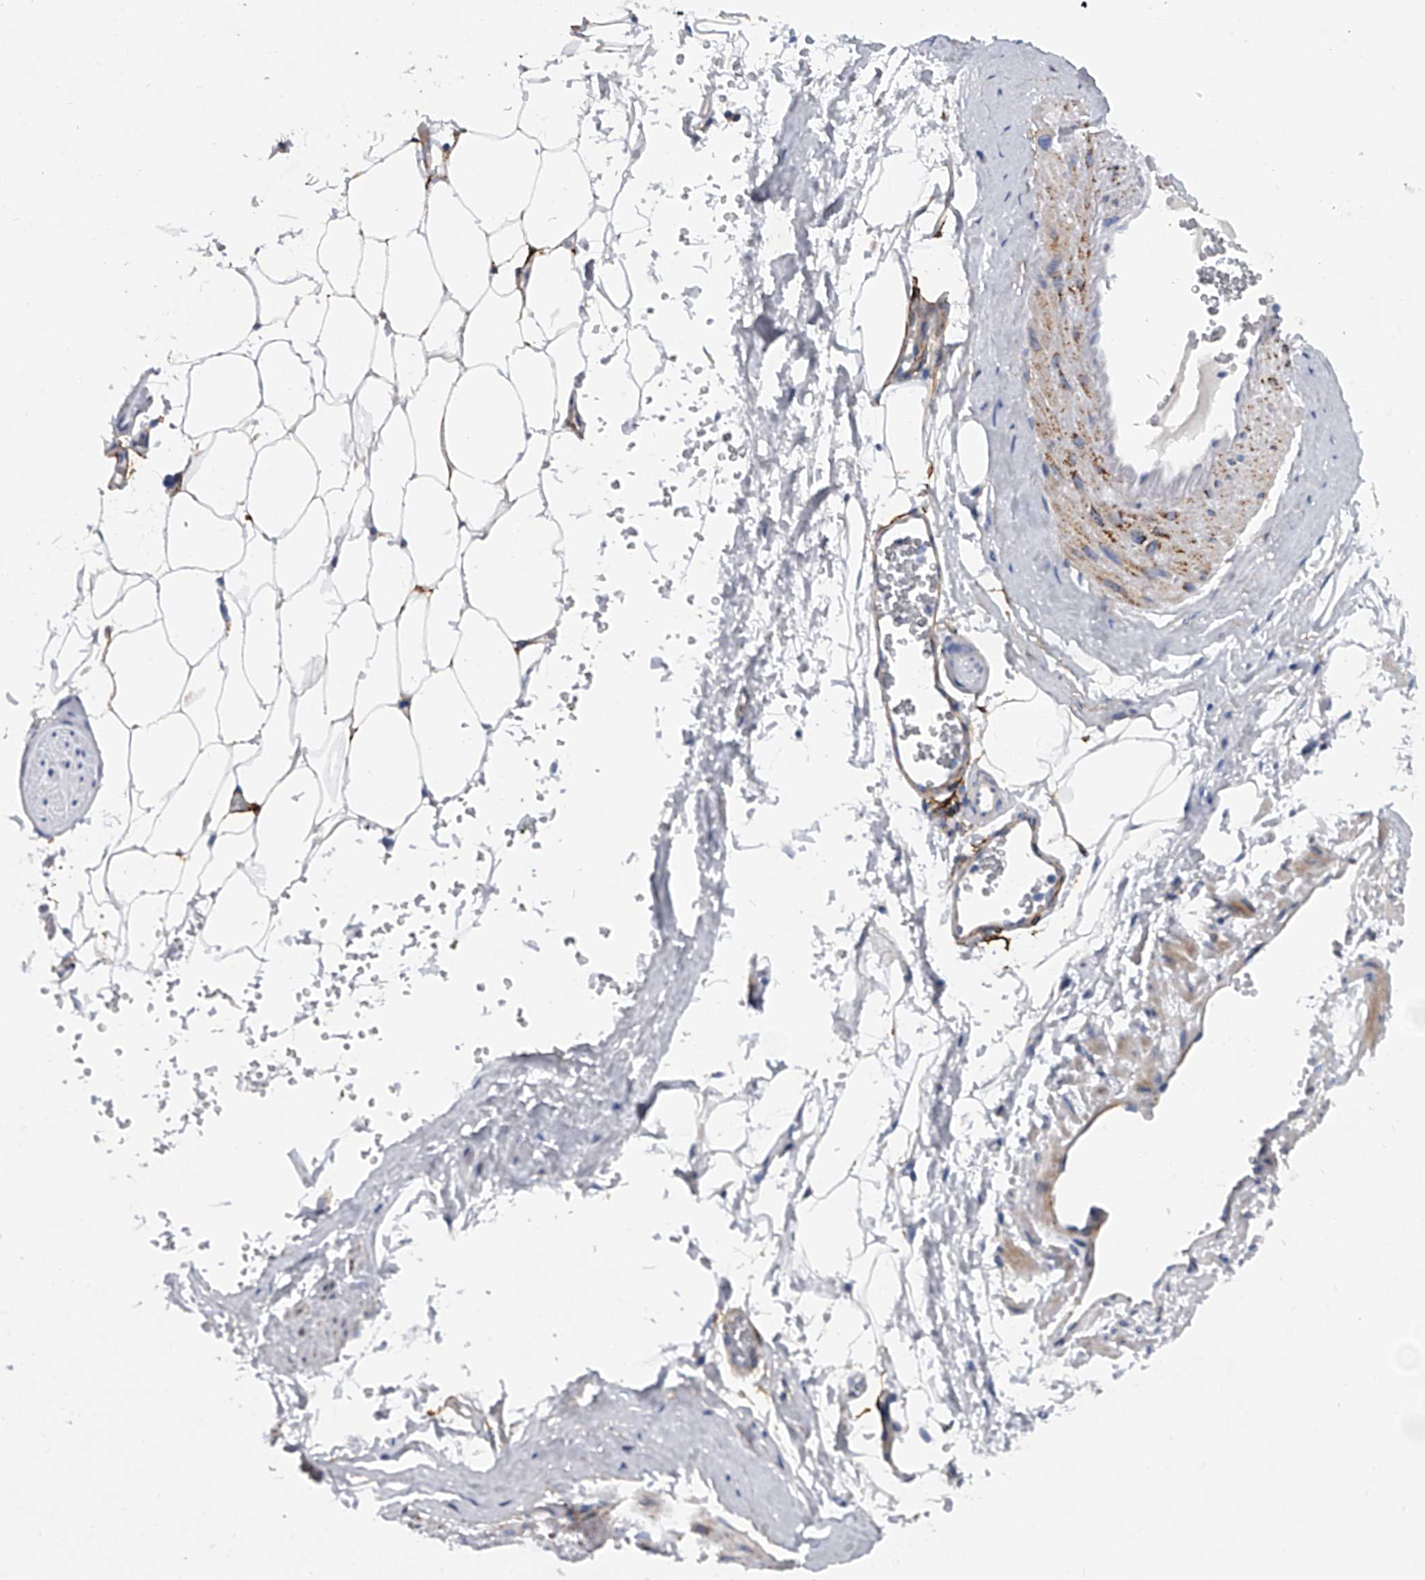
{"staining": {"intensity": "negative", "quantity": "none", "location": "none"}, "tissue": "adipose tissue", "cell_type": "Adipocytes", "image_type": "normal", "snomed": [{"axis": "morphology", "description": "Normal tissue, NOS"}, {"axis": "morphology", "description": "Adenocarcinoma, Low grade"}, {"axis": "topography", "description": "Prostate"}, {"axis": "topography", "description": "Peripheral nerve tissue"}], "caption": "Benign adipose tissue was stained to show a protein in brown. There is no significant staining in adipocytes. Nuclei are stained in blue.", "gene": "ALG14", "patient": {"sex": "male", "age": 63}}